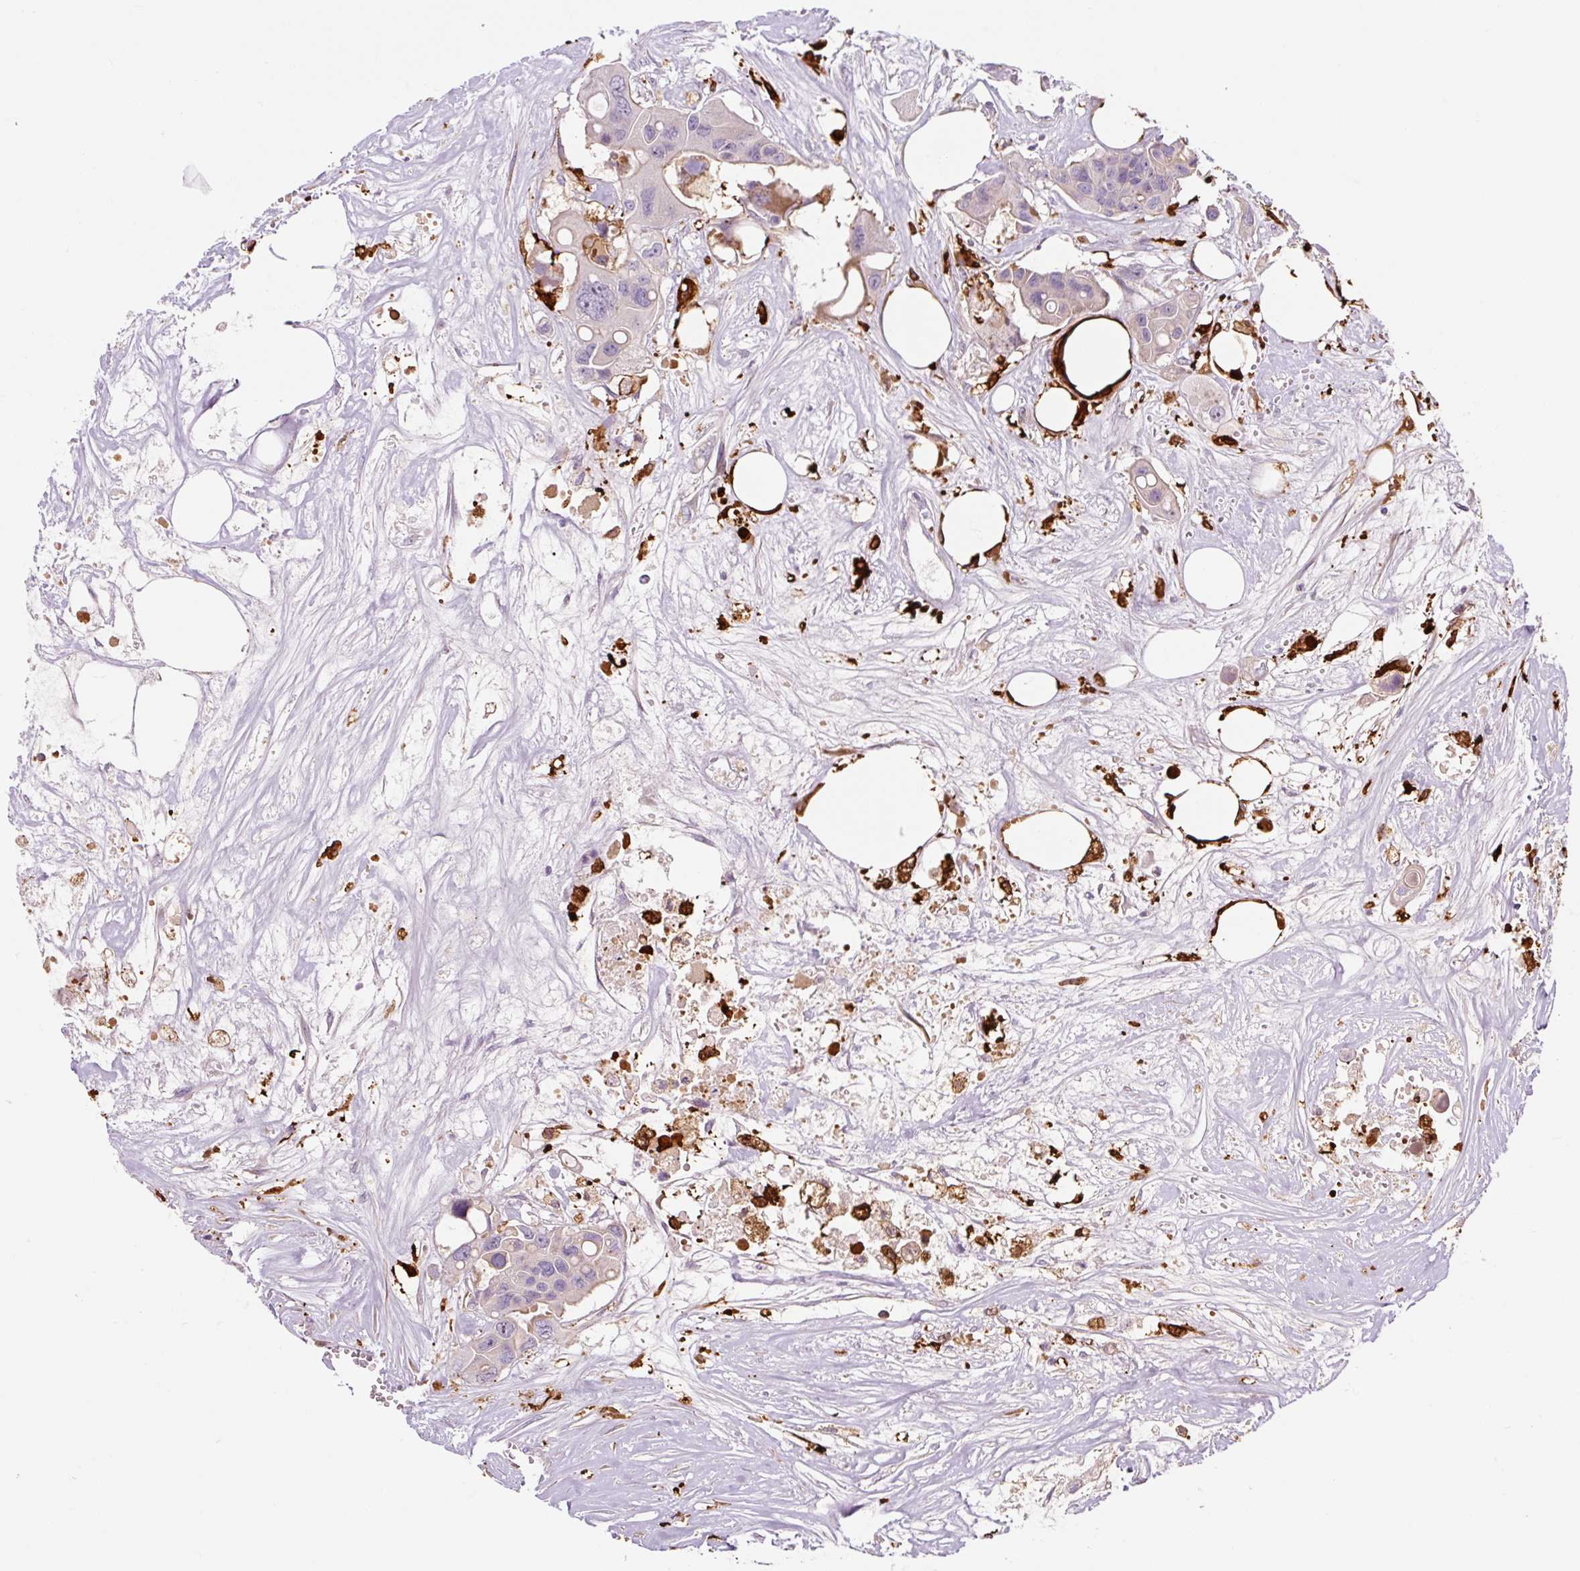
{"staining": {"intensity": "negative", "quantity": "none", "location": "none"}, "tissue": "colorectal cancer", "cell_type": "Tumor cells", "image_type": "cancer", "snomed": [{"axis": "morphology", "description": "Adenocarcinoma, NOS"}, {"axis": "topography", "description": "Colon"}], "caption": "This is a photomicrograph of immunohistochemistry (IHC) staining of colorectal cancer (adenocarcinoma), which shows no positivity in tumor cells. (DAB IHC visualized using brightfield microscopy, high magnification).", "gene": "FUT10", "patient": {"sex": "male", "age": 77}}